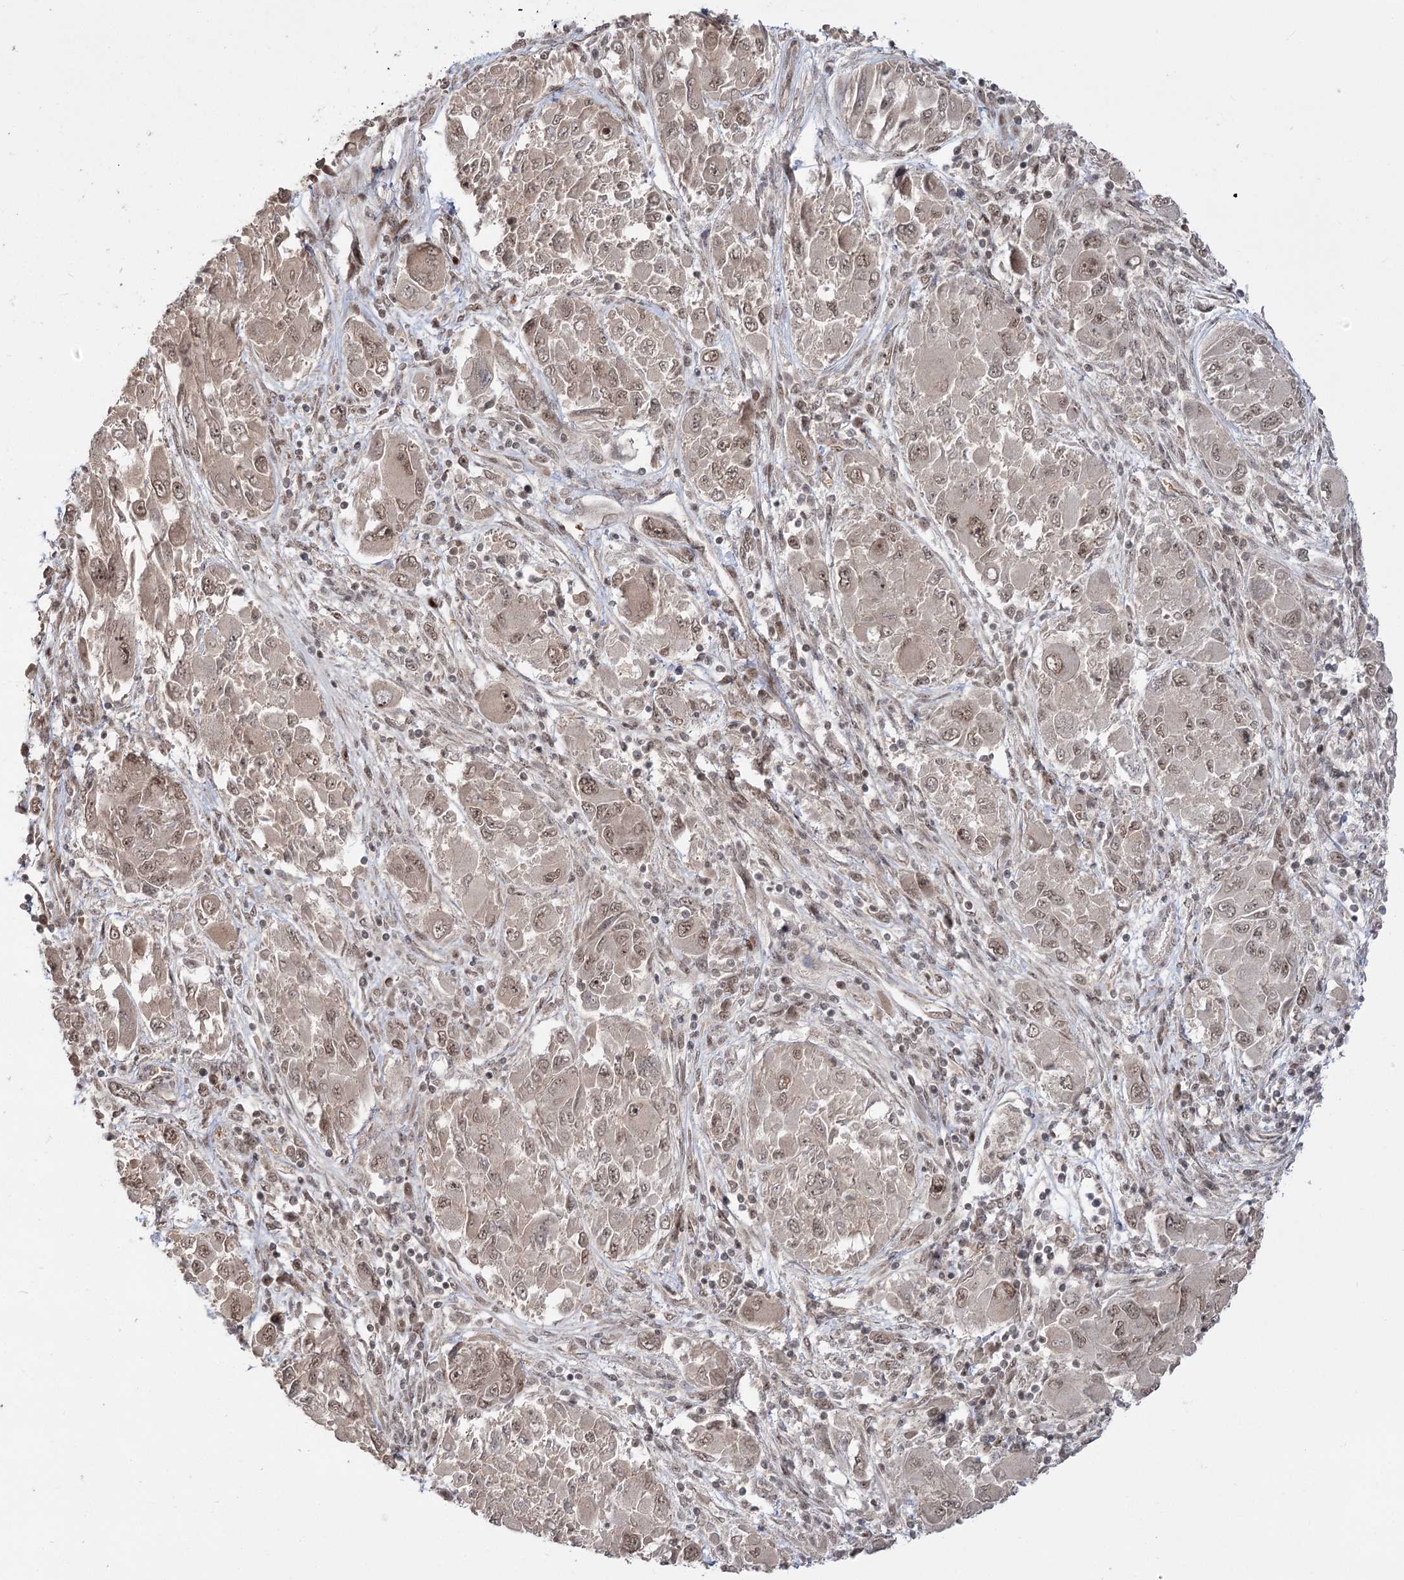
{"staining": {"intensity": "moderate", "quantity": "25%-75%", "location": "nuclear"}, "tissue": "melanoma", "cell_type": "Tumor cells", "image_type": "cancer", "snomed": [{"axis": "morphology", "description": "Malignant melanoma, NOS"}, {"axis": "topography", "description": "Skin"}], "caption": "This histopathology image demonstrates immunohistochemistry staining of human malignant melanoma, with medium moderate nuclear expression in approximately 25%-75% of tumor cells.", "gene": "HELQ", "patient": {"sex": "female", "age": 91}}